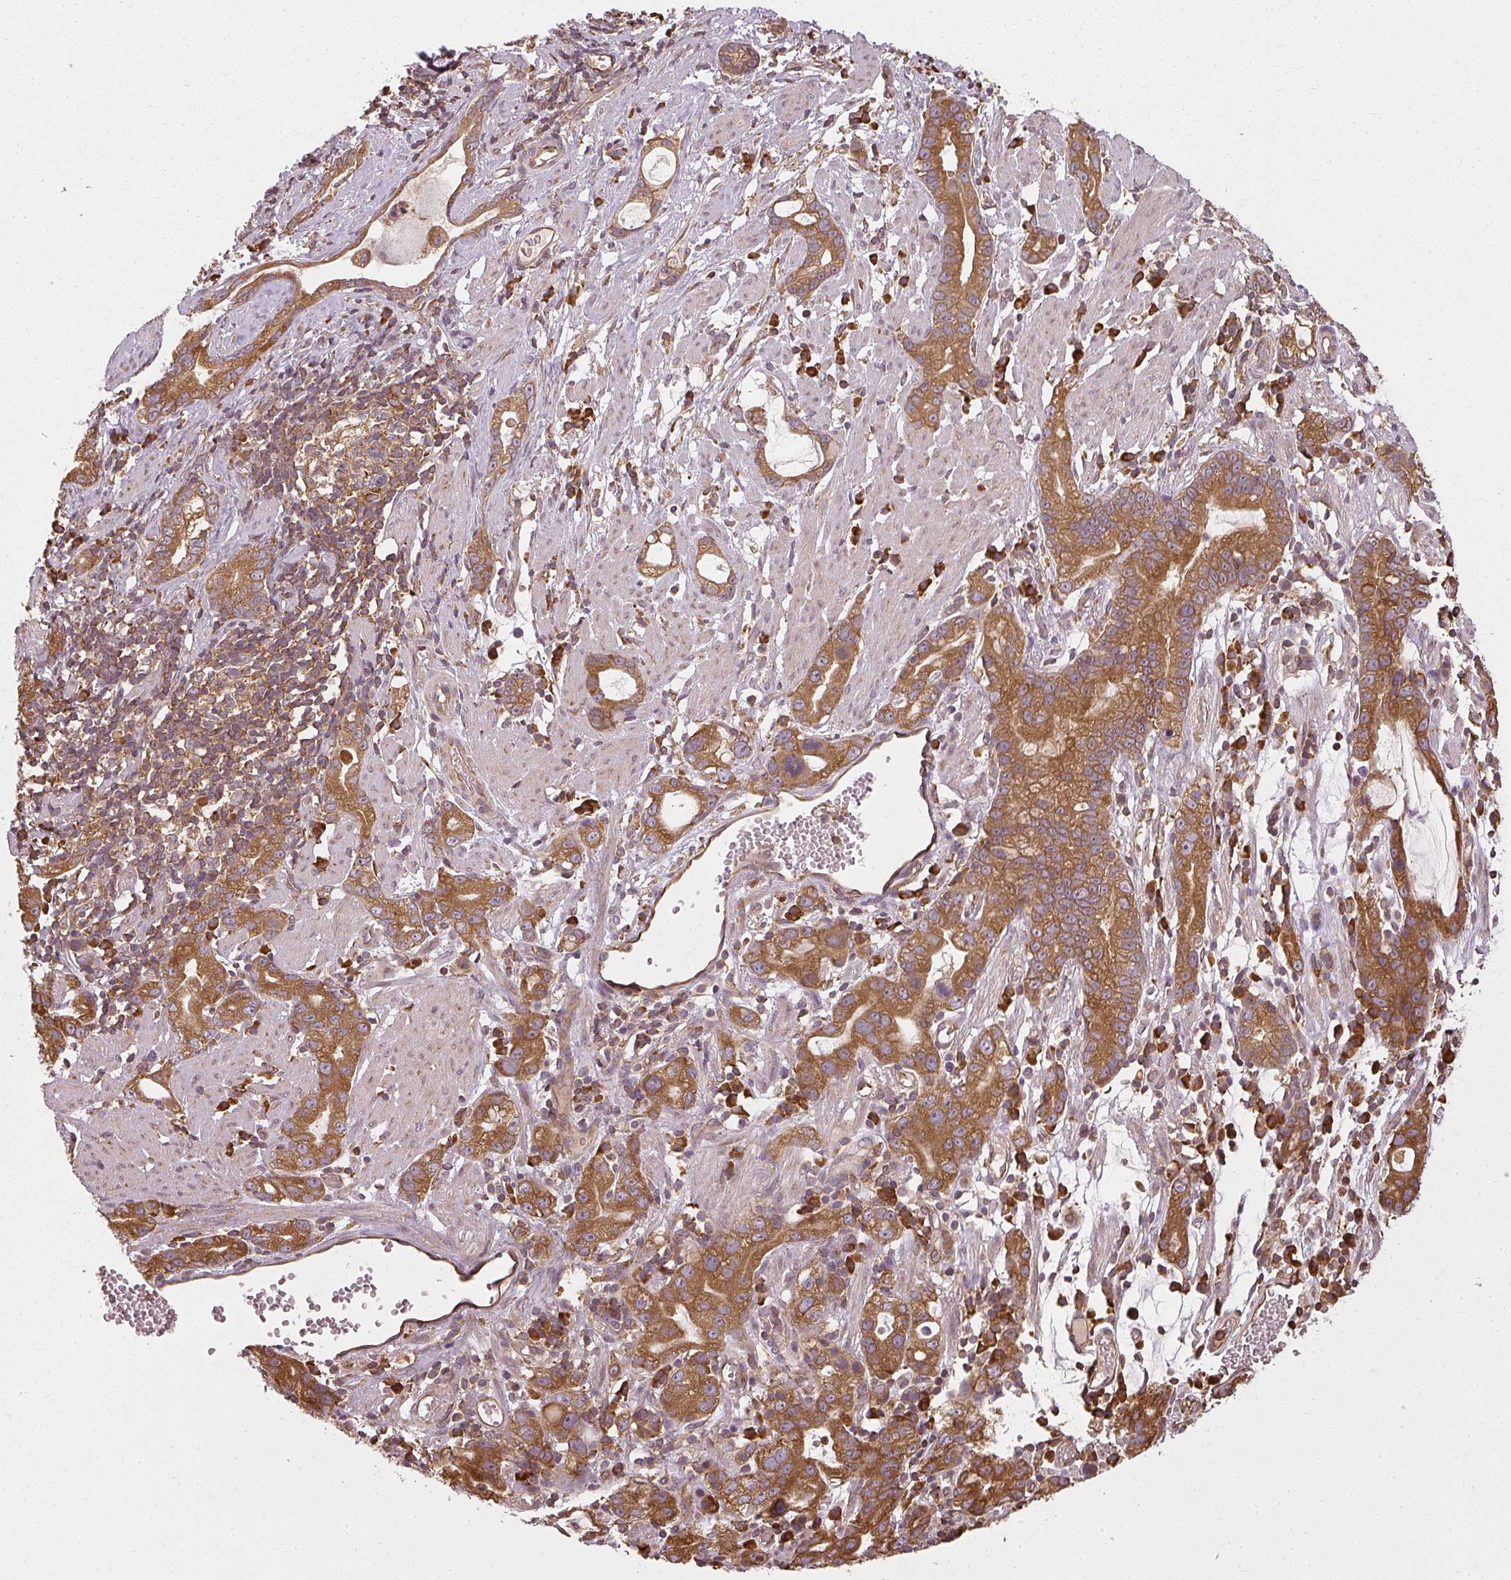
{"staining": {"intensity": "strong", "quantity": ">75%", "location": "cytoplasmic/membranous"}, "tissue": "stomach cancer", "cell_type": "Tumor cells", "image_type": "cancer", "snomed": [{"axis": "morphology", "description": "Adenocarcinoma, NOS"}, {"axis": "topography", "description": "Stomach"}], "caption": "Brown immunohistochemical staining in adenocarcinoma (stomach) displays strong cytoplasmic/membranous positivity in about >75% of tumor cells. The staining was performed using DAB (3,3'-diaminobenzidine), with brown indicating positive protein expression. Nuclei are stained blue with hematoxylin.", "gene": "RPL24", "patient": {"sex": "male", "age": 55}}